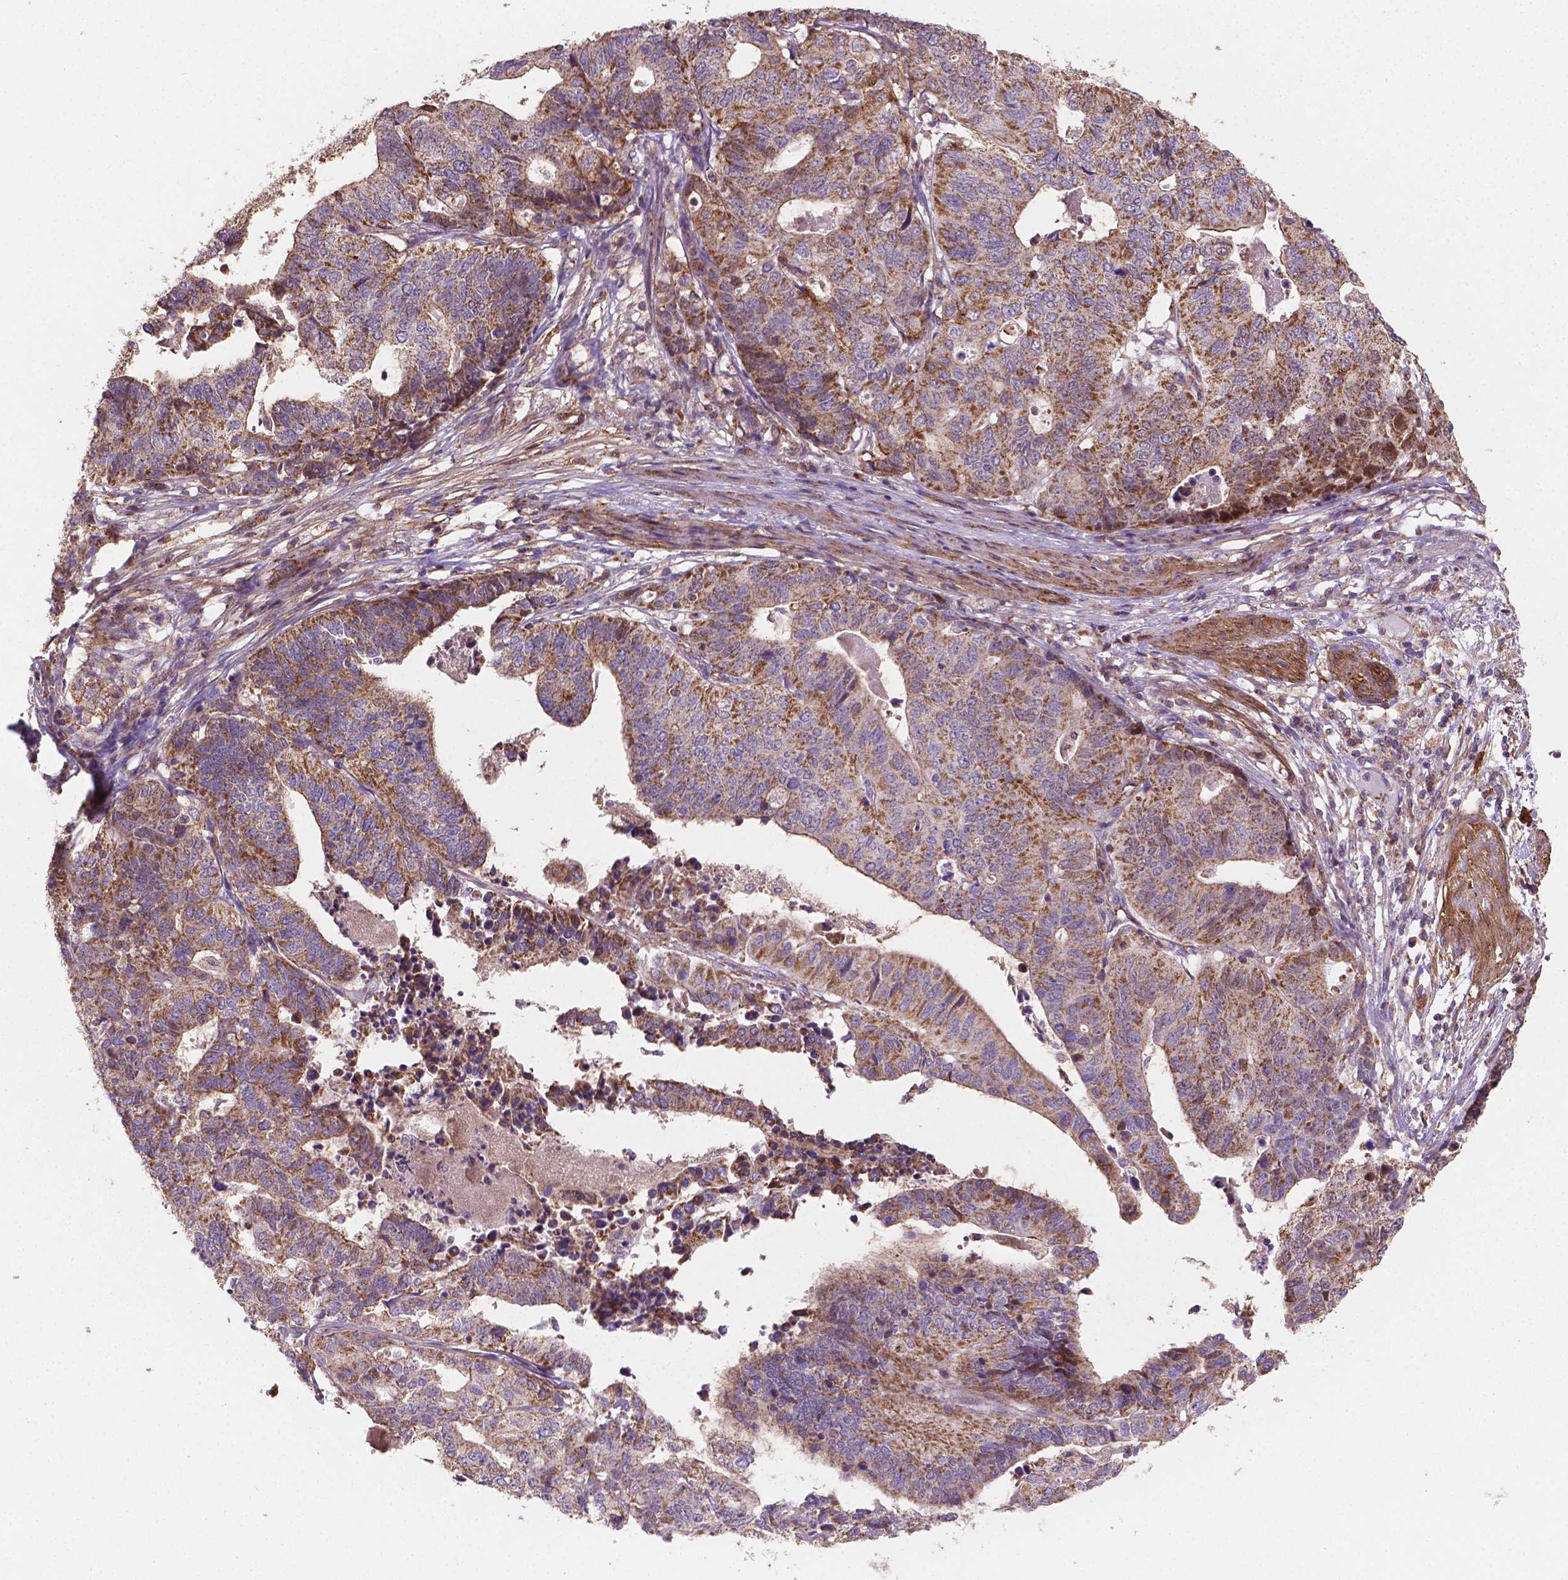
{"staining": {"intensity": "moderate", "quantity": ">75%", "location": "cytoplasmic/membranous"}, "tissue": "stomach cancer", "cell_type": "Tumor cells", "image_type": "cancer", "snomed": [{"axis": "morphology", "description": "Adenocarcinoma, NOS"}, {"axis": "topography", "description": "Stomach, upper"}], "caption": "Immunohistochemistry (IHC) of human stomach cancer (adenocarcinoma) reveals medium levels of moderate cytoplasmic/membranous positivity in approximately >75% of tumor cells.", "gene": "TCAF1", "patient": {"sex": "female", "age": 67}}